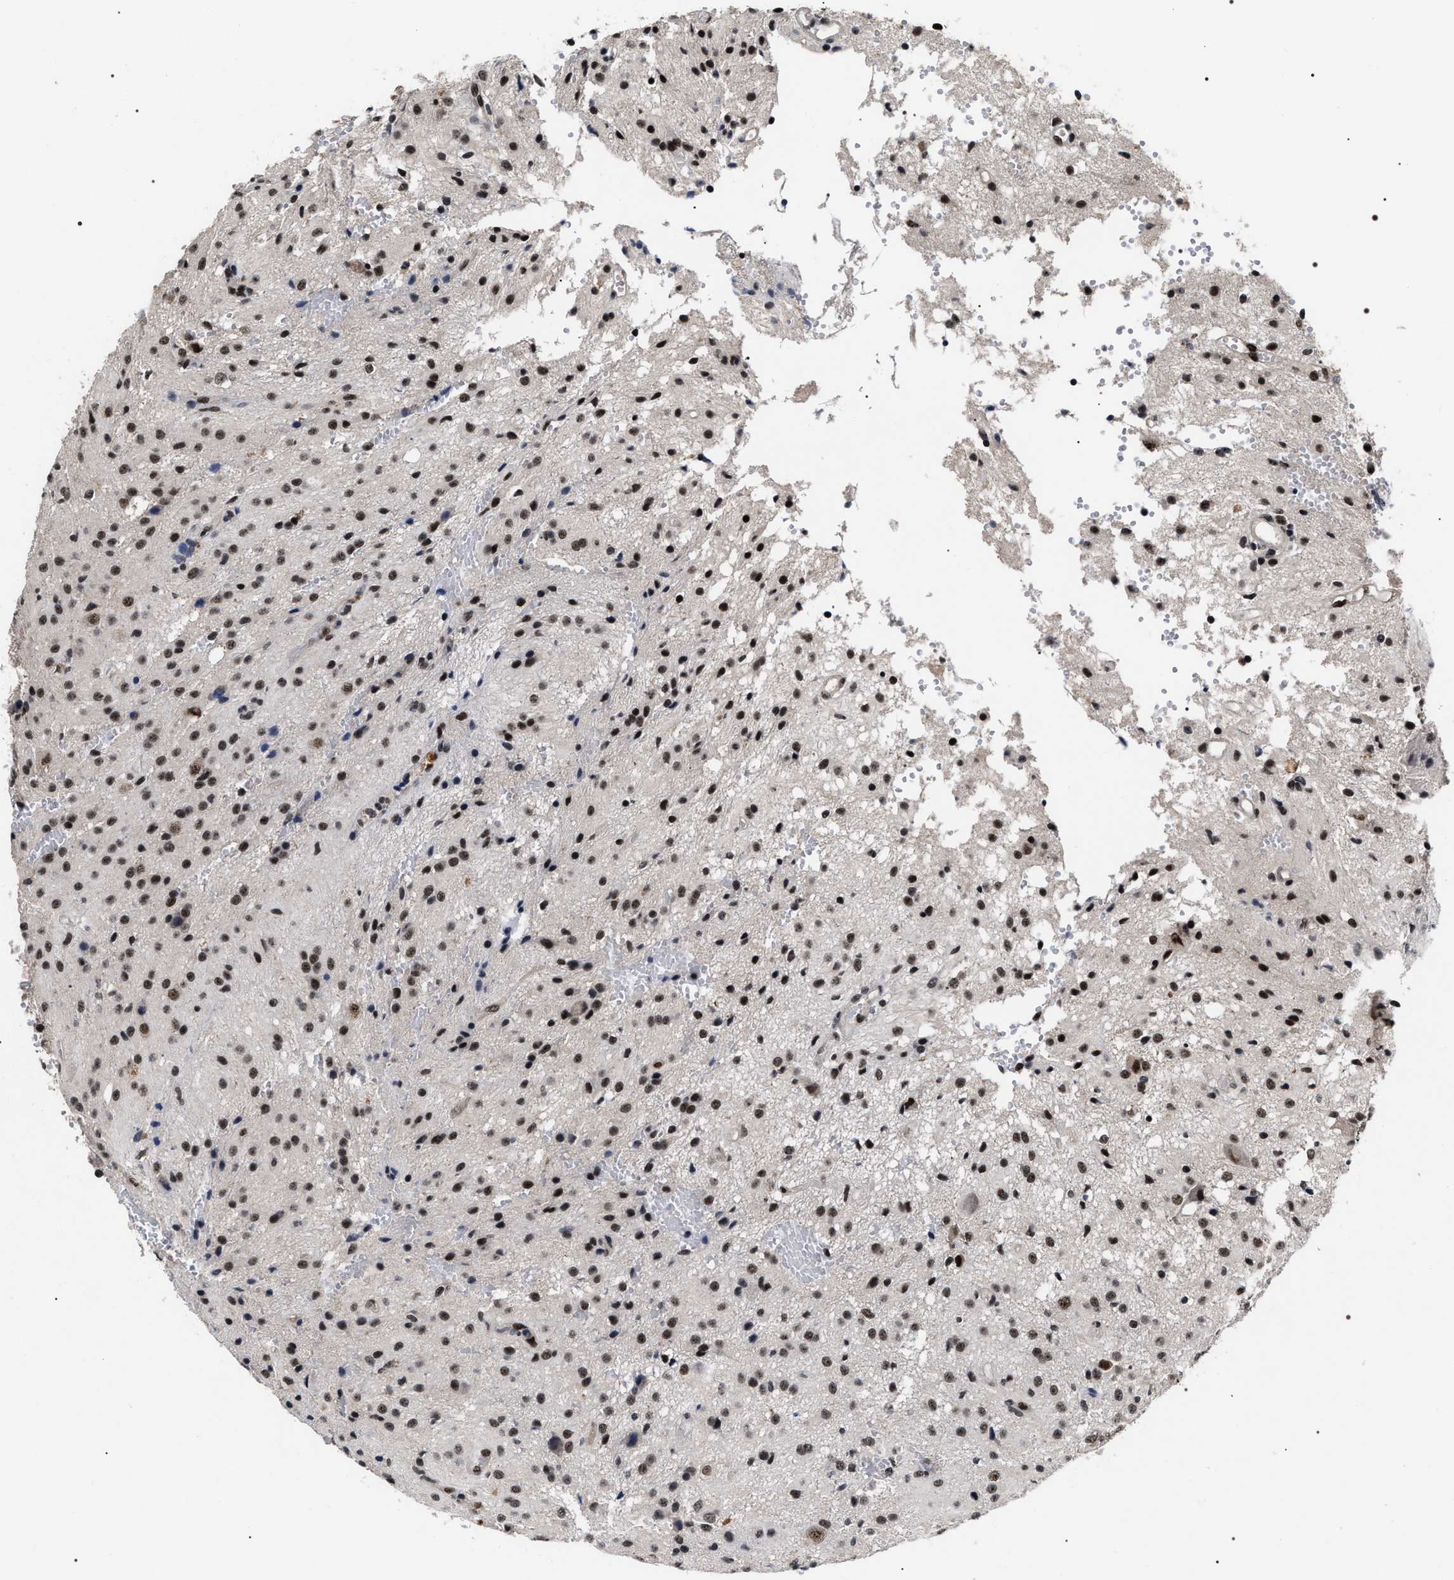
{"staining": {"intensity": "moderate", "quantity": "25%-75%", "location": "nuclear"}, "tissue": "glioma", "cell_type": "Tumor cells", "image_type": "cancer", "snomed": [{"axis": "morphology", "description": "Glioma, malignant, High grade"}, {"axis": "topography", "description": "Brain"}], "caption": "Protein expression analysis of glioma shows moderate nuclear staining in about 25%-75% of tumor cells.", "gene": "RRP1B", "patient": {"sex": "female", "age": 59}}